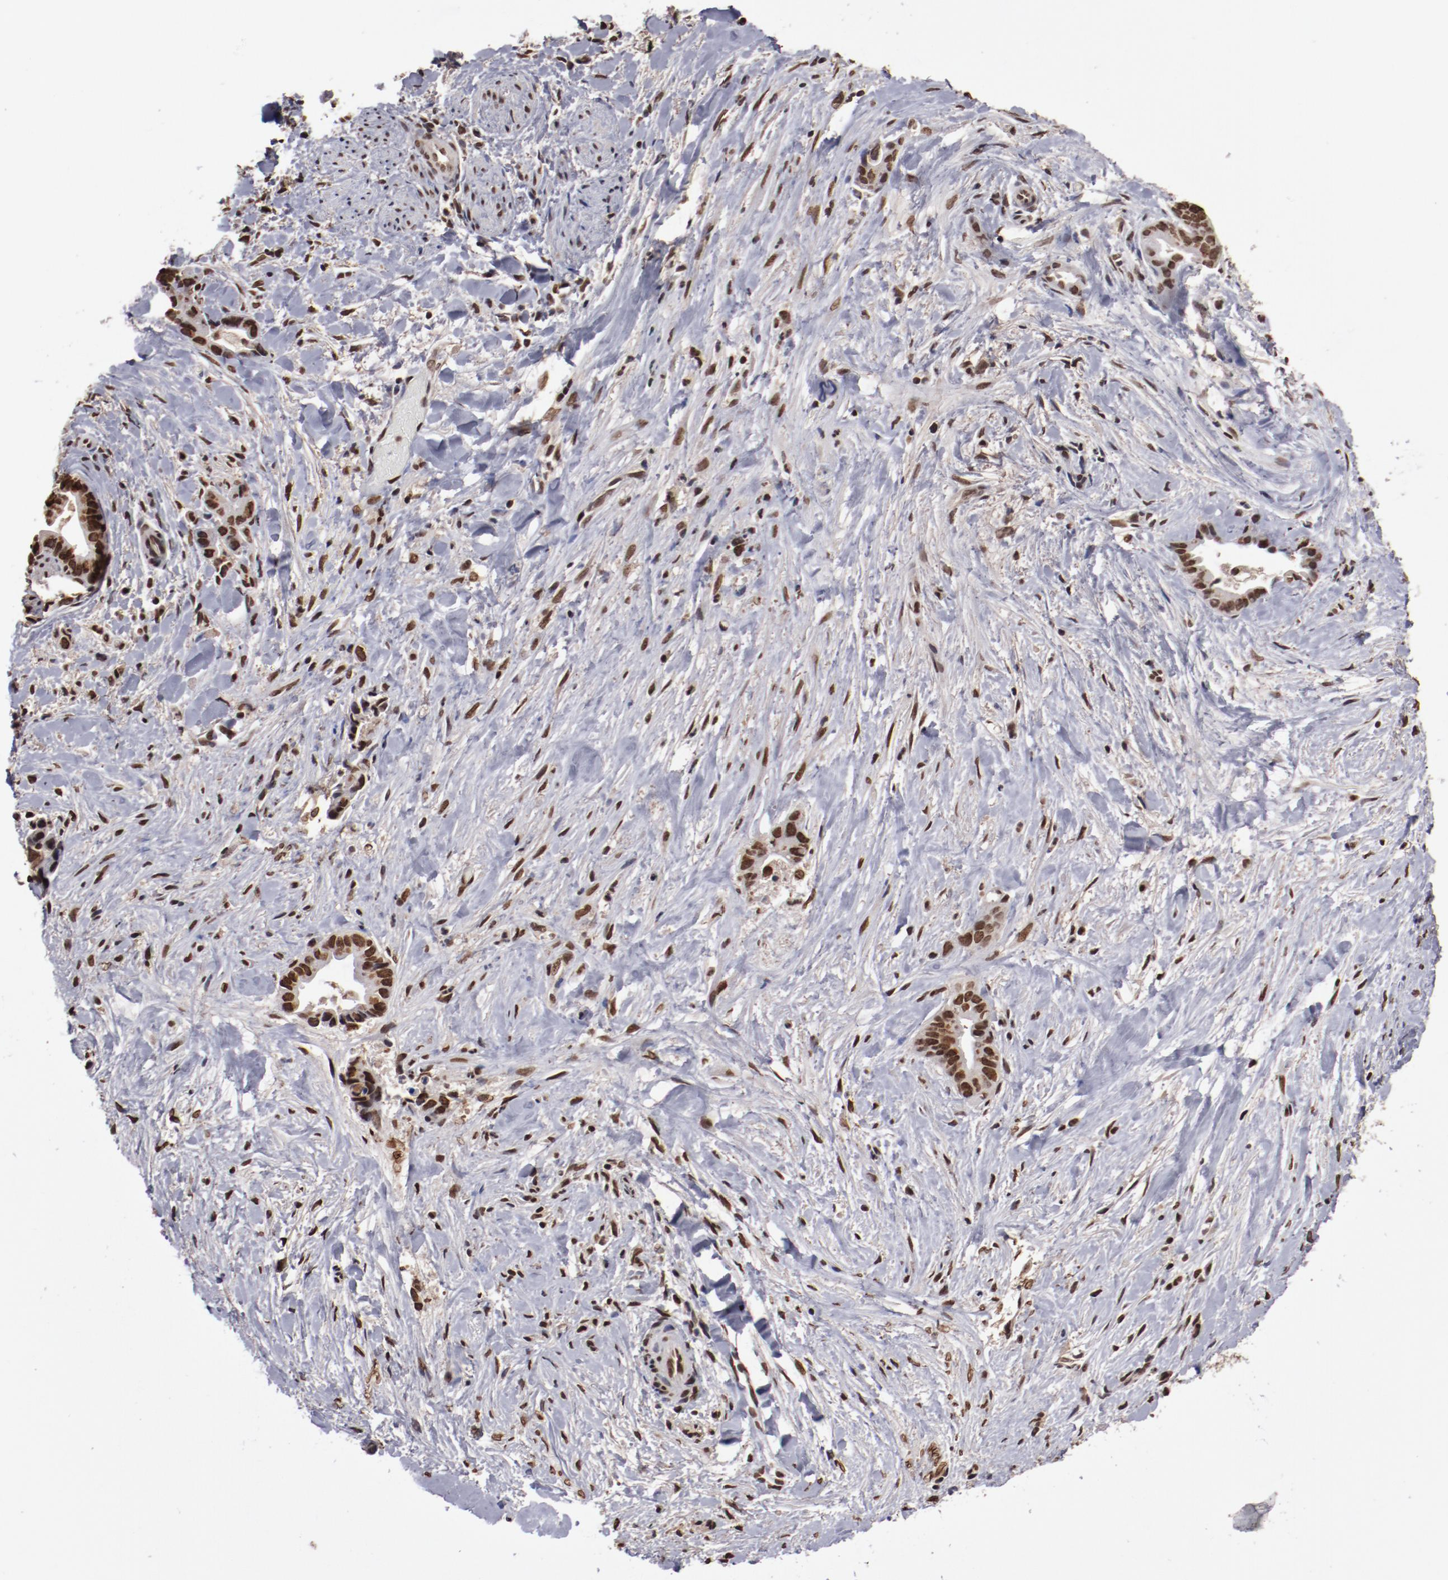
{"staining": {"intensity": "strong", "quantity": ">75%", "location": "nuclear"}, "tissue": "liver cancer", "cell_type": "Tumor cells", "image_type": "cancer", "snomed": [{"axis": "morphology", "description": "Cholangiocarcinoma"}, {"axis": "topography", "description": "Liver"}], "caption": "Liver cholangiocarcinoma tissue demonstrates strong nuclear expression in approximately >75% of tumor cells", "gene": "AKT1", "patient": {"sex": "female", "age": 55}}